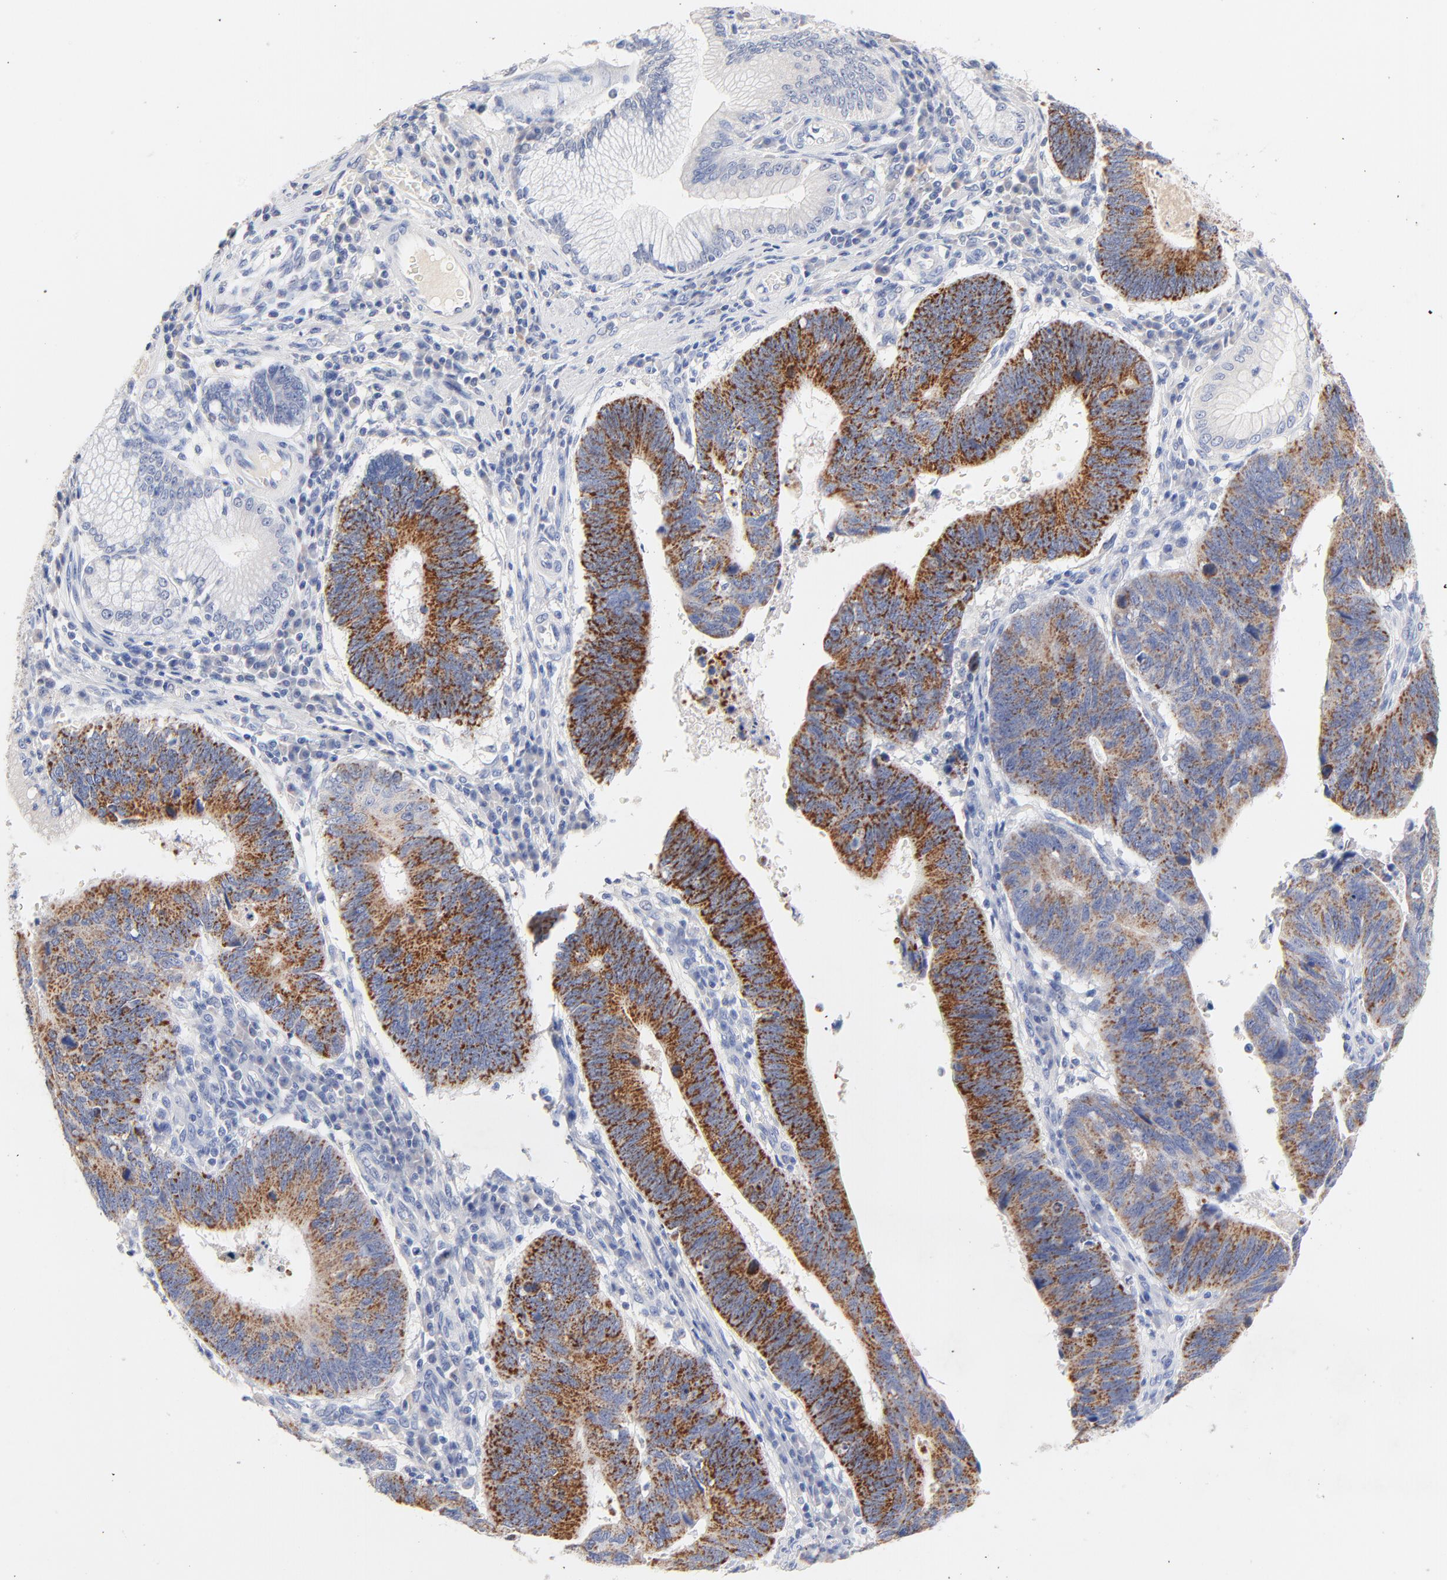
{"staining": {"intensity": "strong", "quantity": ">75%", "location": "cytoplasmic/membranous"}, "tissue": "stomach cancer", "cell_type": "Tumor cells", "image_type": "cancer", "snomed": [{"axis": "morphology", "description": "Adenocarcinoma, NOS"}, {"axis": "topography", "description": "Stomach"}], "caption": "About >75% of tumor cells in stomach adenocarcinoma display strong cytoplasmic/membranous protein expression as visualized by brown immunohistochemical staining.", "gene": "CPS1", "patient": {"sex": "male", "age": 59}}